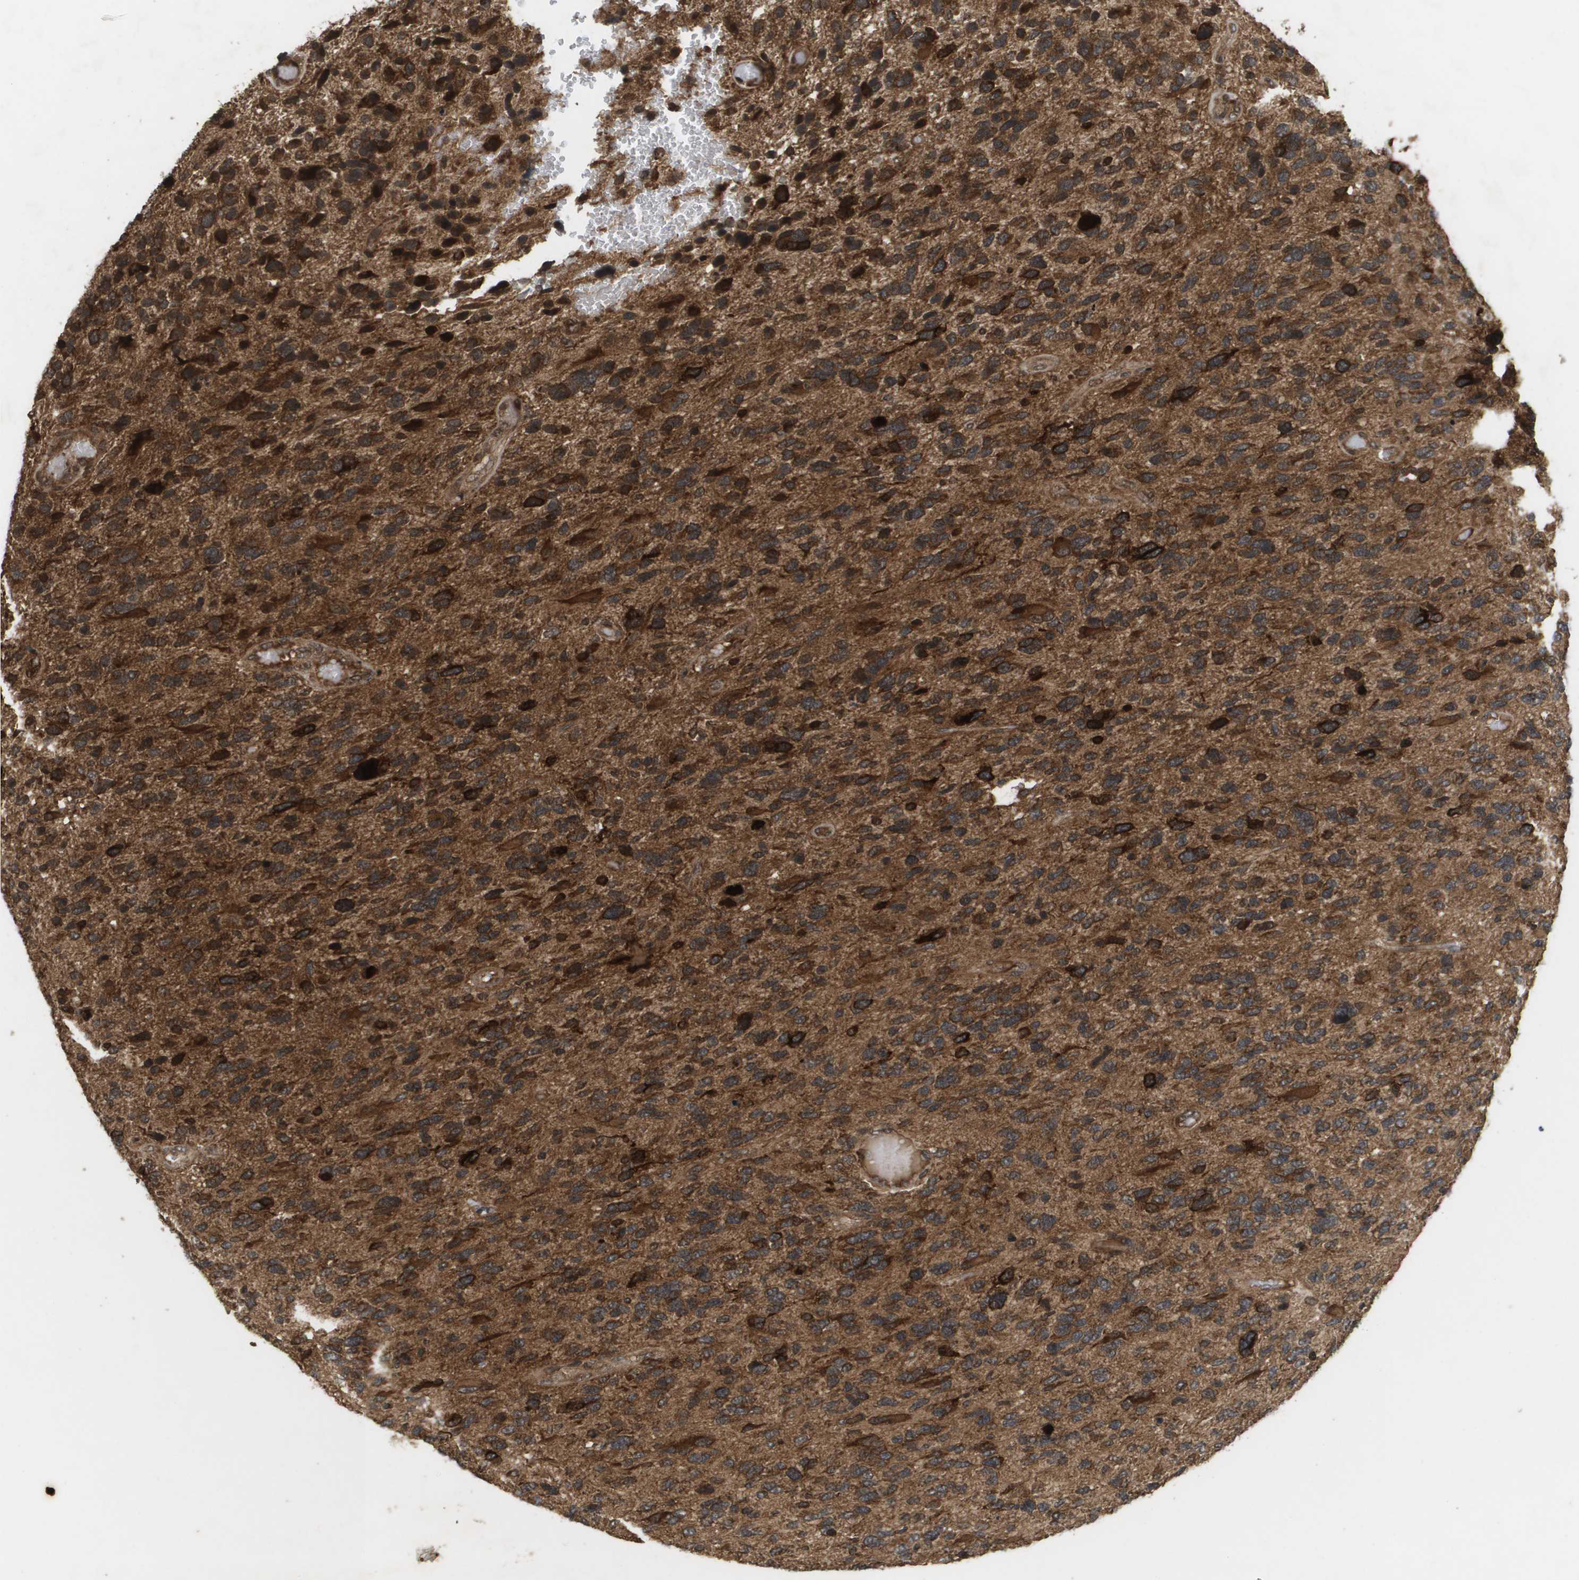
{"staining": {"intensity": "strong", "quantity": ">75%", "location": "cytoplasmic/membranous,nuclear"}, "tissue": "glioma", "cell_type": "Tumor cells", "image_type": "cancer", "snomed": [{"axis": "morphology", "description": "Glioma, malignant, High grade"}, {"axis": "topography", "description": "Brain"}], "caption": "Immunohistochemical staining of glioma shows high levels of strong cytoplasmic/membranous and nuclear protein positivity in approximately >75% of tumor cells.", "gene": "KIF11", "patient": {"sex": "female", "age": 58}}